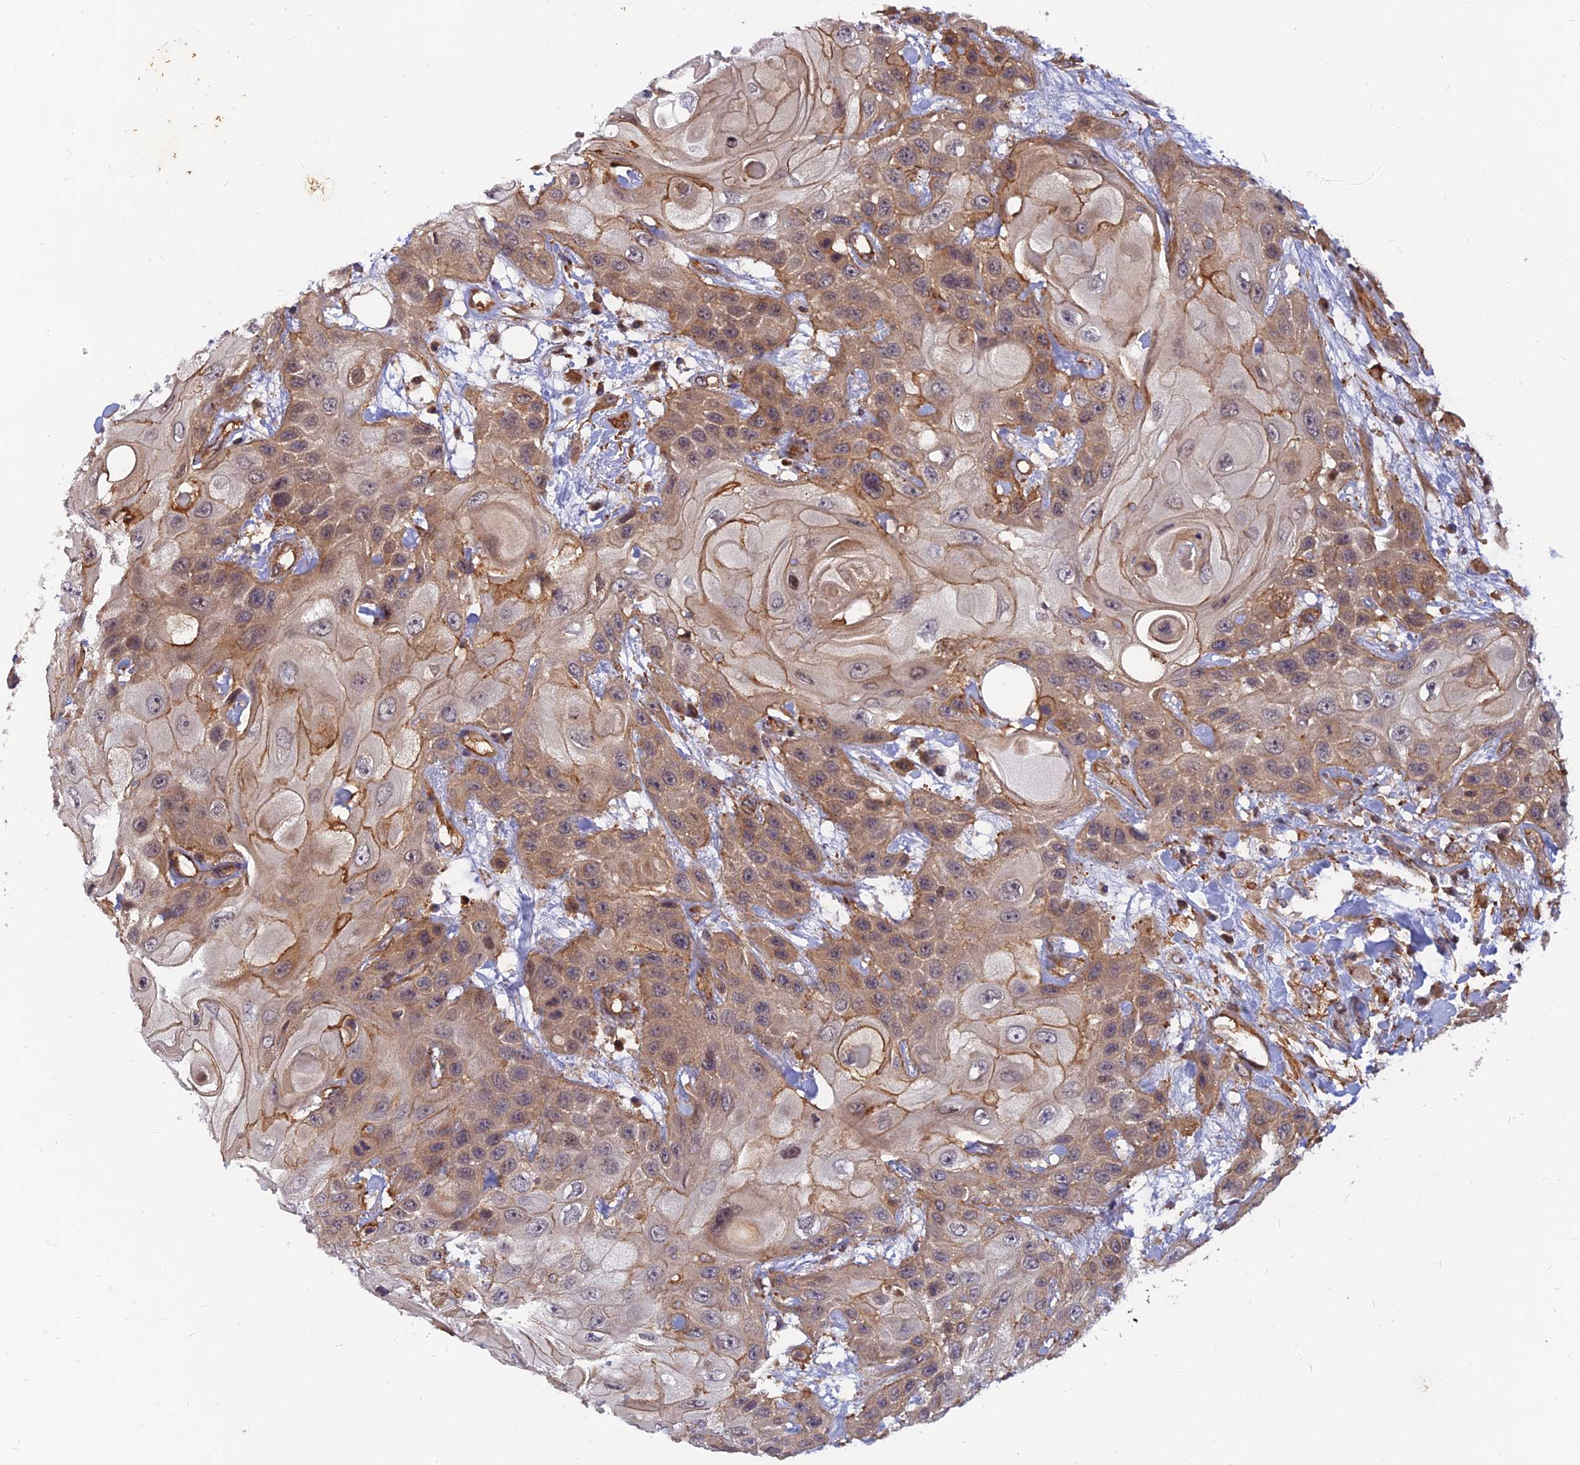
{"staining": {"intensity": "weak", "quantity": ">75%", "location": "cytoplasmic/membranous"}, "tissue": "head and neck cancer", "cell_type": "Tumor cells", "image_type": "cancer", "snomed": [{"axis": "morphology", "description": "Squamous cell carcinoma, NOS"}, {"axis": "topography", "description": "Head-Neck"}], "caption": "Head and neck cancer (squamous cell carcinoma) stained with DAB (3,3'-diaminobenzidine) immunohistochemistry (IHC) displays low levels of weak cytoplasmic/membranous positivity in about >75% of tumor cells.", "gene": "WDR41", "patient": {"sex": "female", "age": 43}}